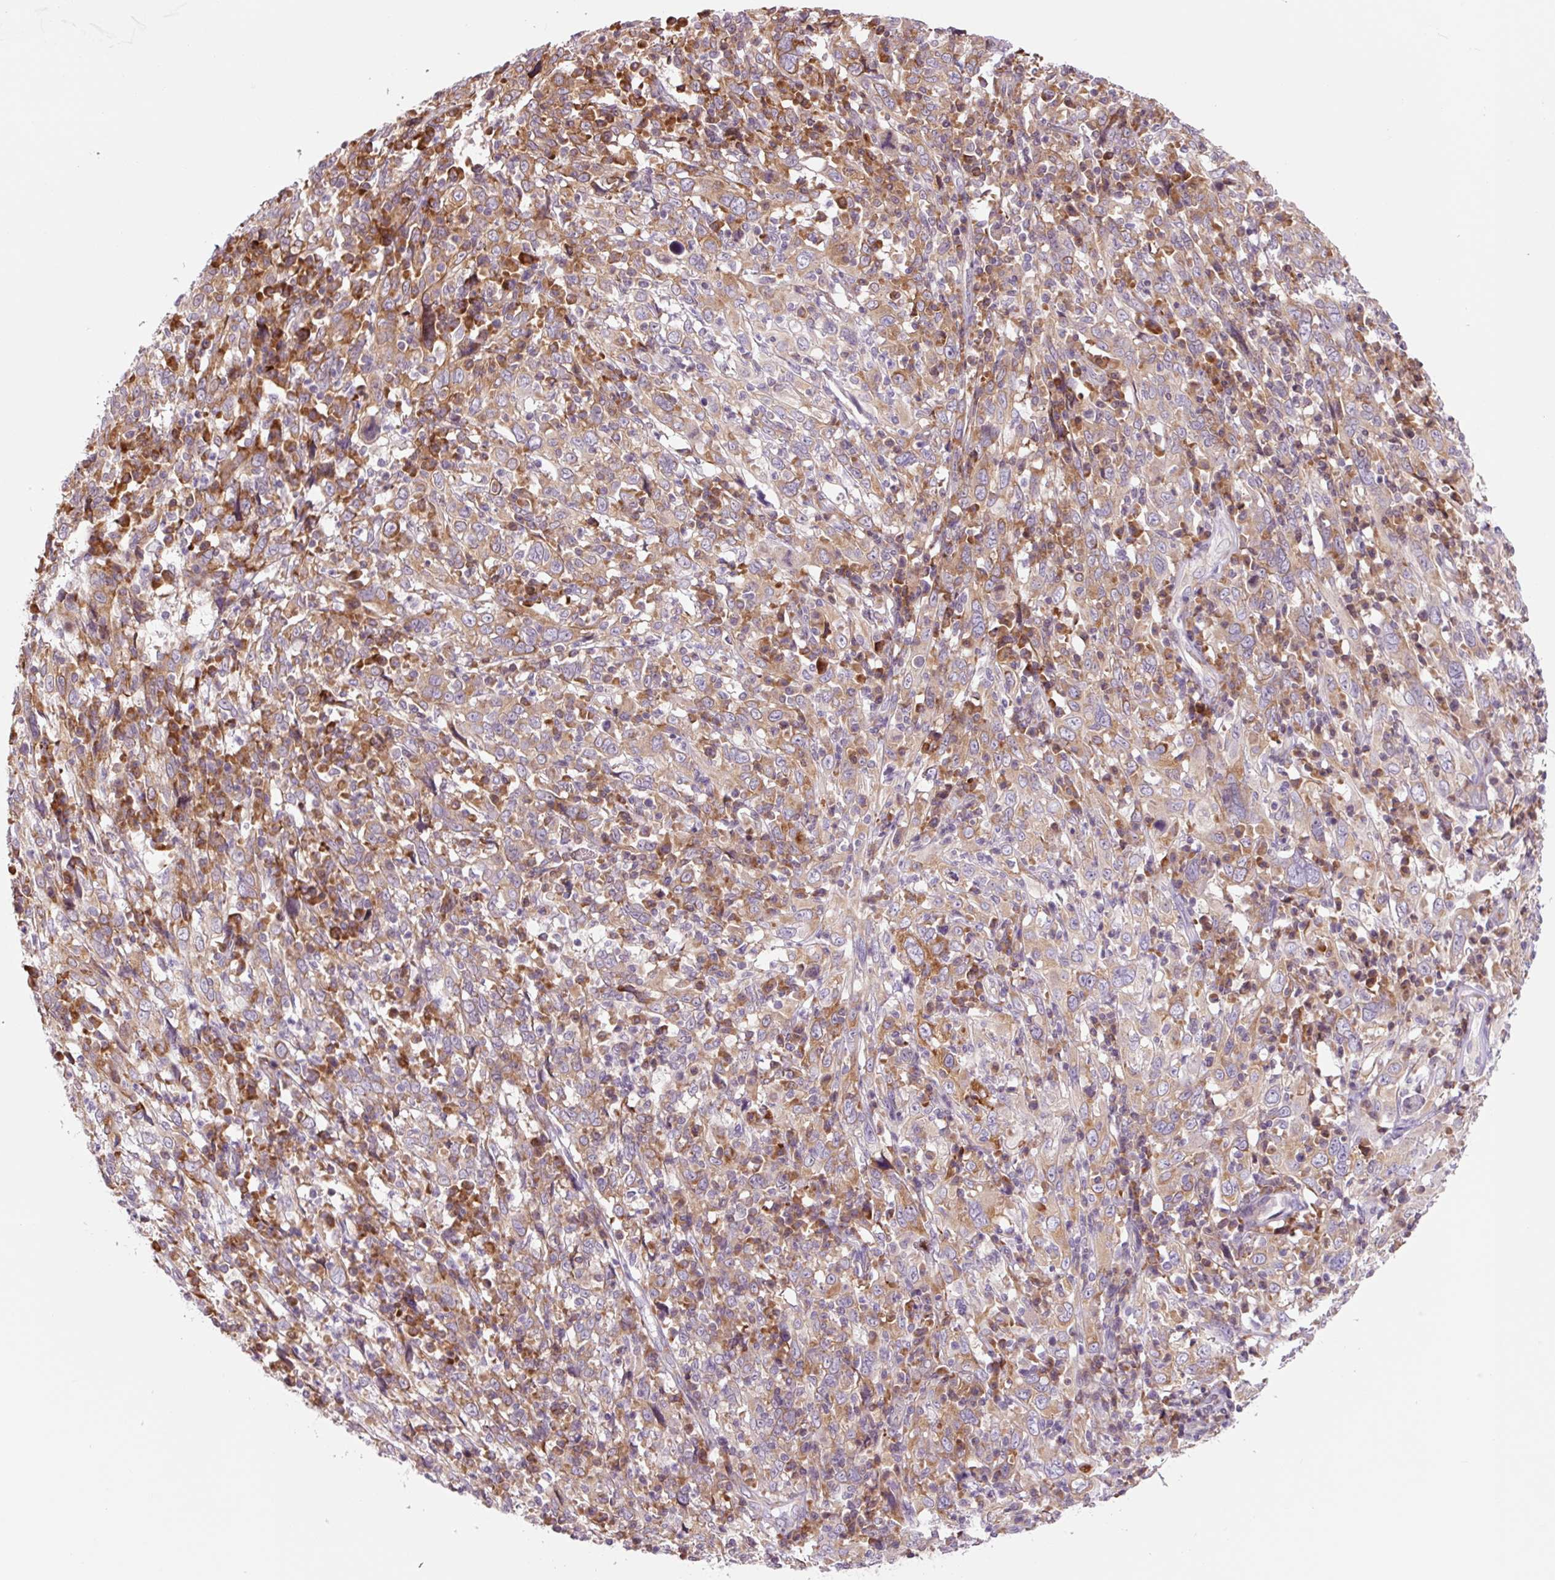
{"staining": {"intensity": "moderate", "quantity": ">75%", "location": "cytoplasmic/membranous"}, "tissue": "cervical cancer", "cell_type": "Tumor cells", "image_type": "cancer", "snomed": [{"axis": "morphology", "description": "Squamous cell carcinoma, NOS"}, {"axis": "topography", "description": "Cervix"}], "caption": "An image of human squamous cell carcinoma (cervical) stained for a protein exhibits moderate cytoplasmic/membranous brown staining in tumor cells.", "gene": "RPL41", "patient": {"sex": "female", "age": 46}}